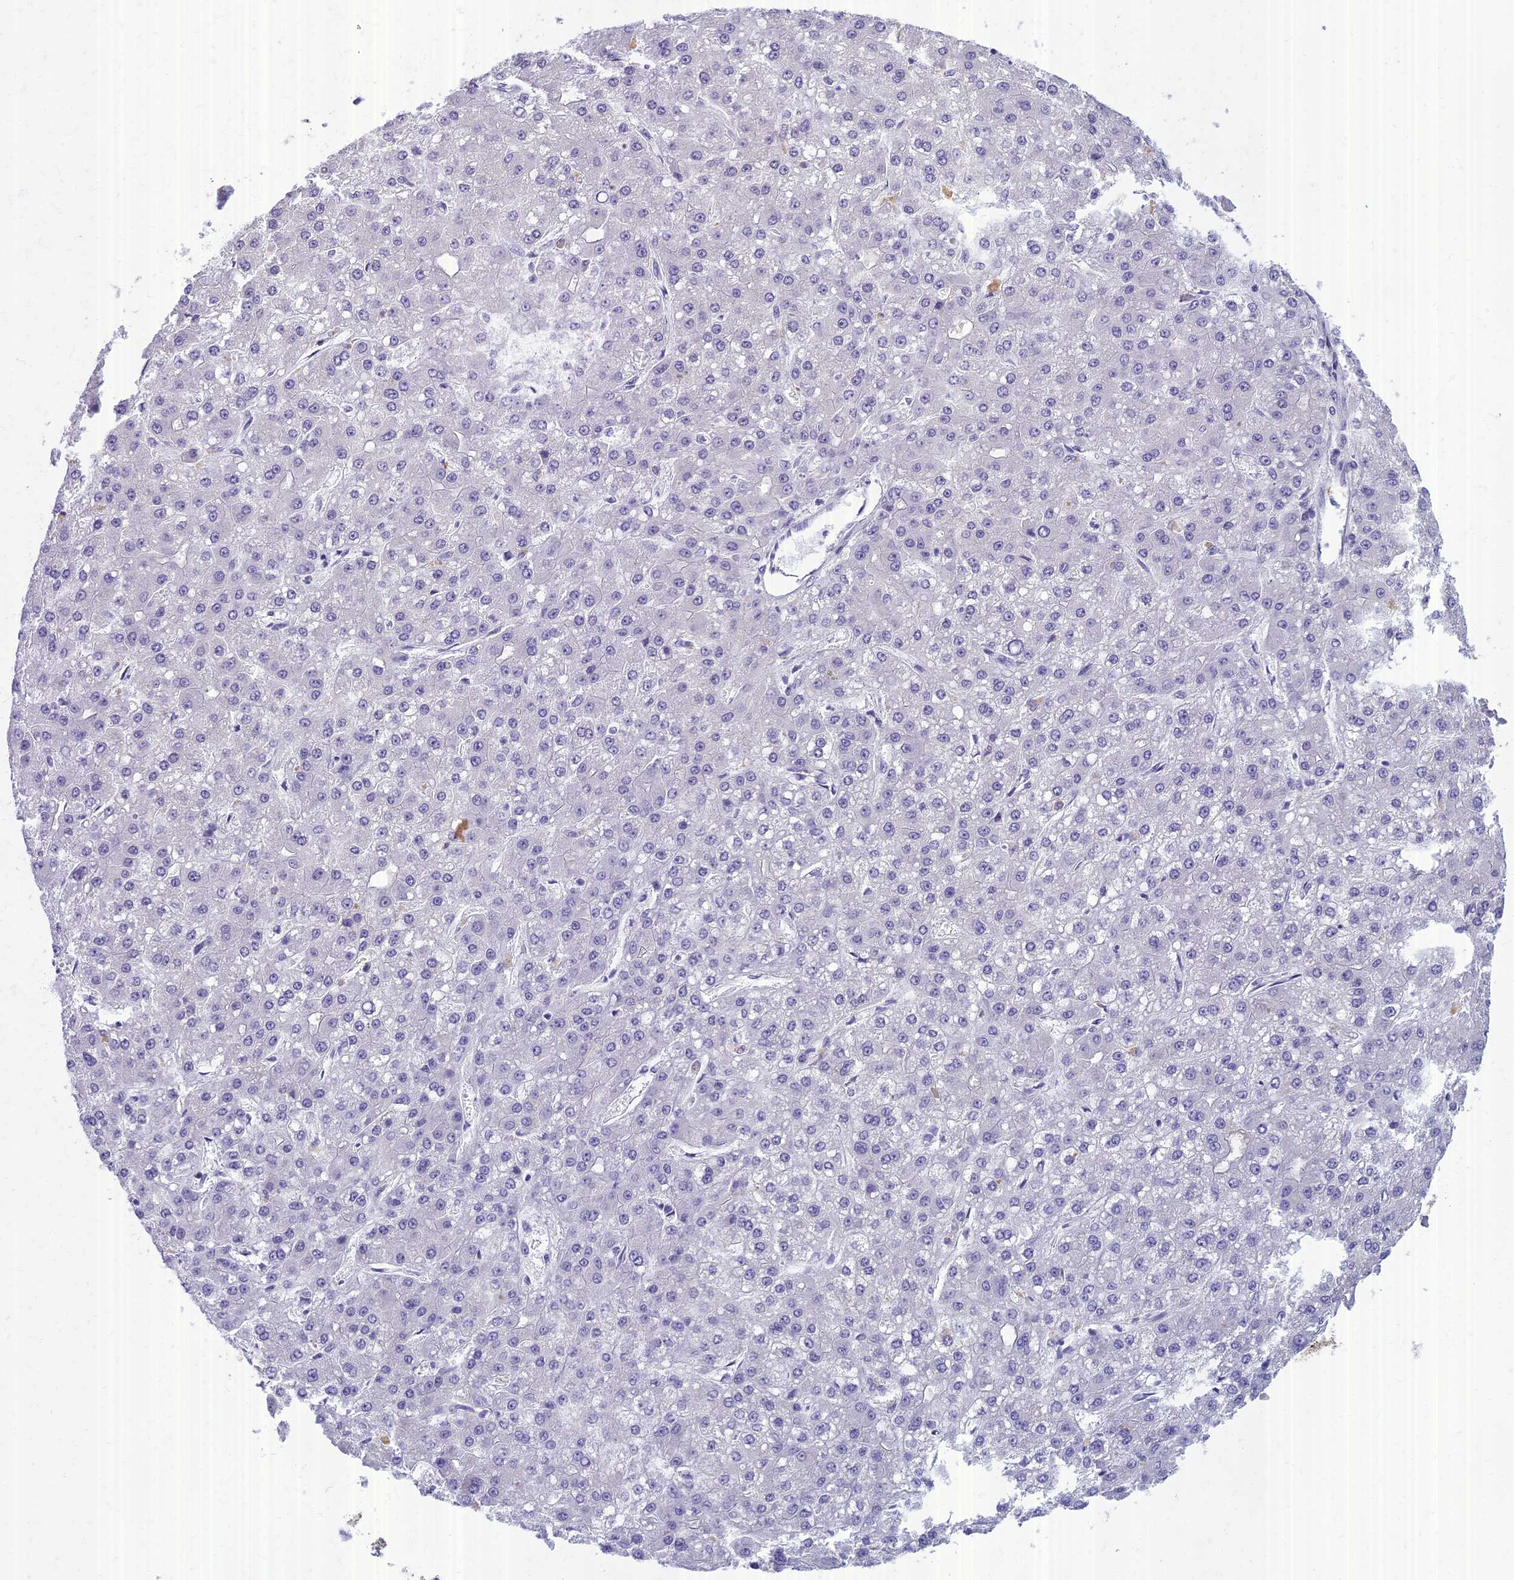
{"staining": {"intensity": "negative", "quantity": "none", "location": "none"}, "tissue": "liver cancer", "cell_type": "Tumor cells", "image_type": "cancer", "snomed": [{"axis": "morphology", "description": "Carcinoma, Hepatocellular, NOS"}, {"axis": "topography", "description": "Liver"}], "caption": "A high-resolution image shows immunohistochemistry (IHC) staining of liver cancer (hepatocellular carcinoma), which demonstrates no significant staining in tumor cells.", "gene": "AP4E1", "patient": {"sex": "male", "age": 67}}